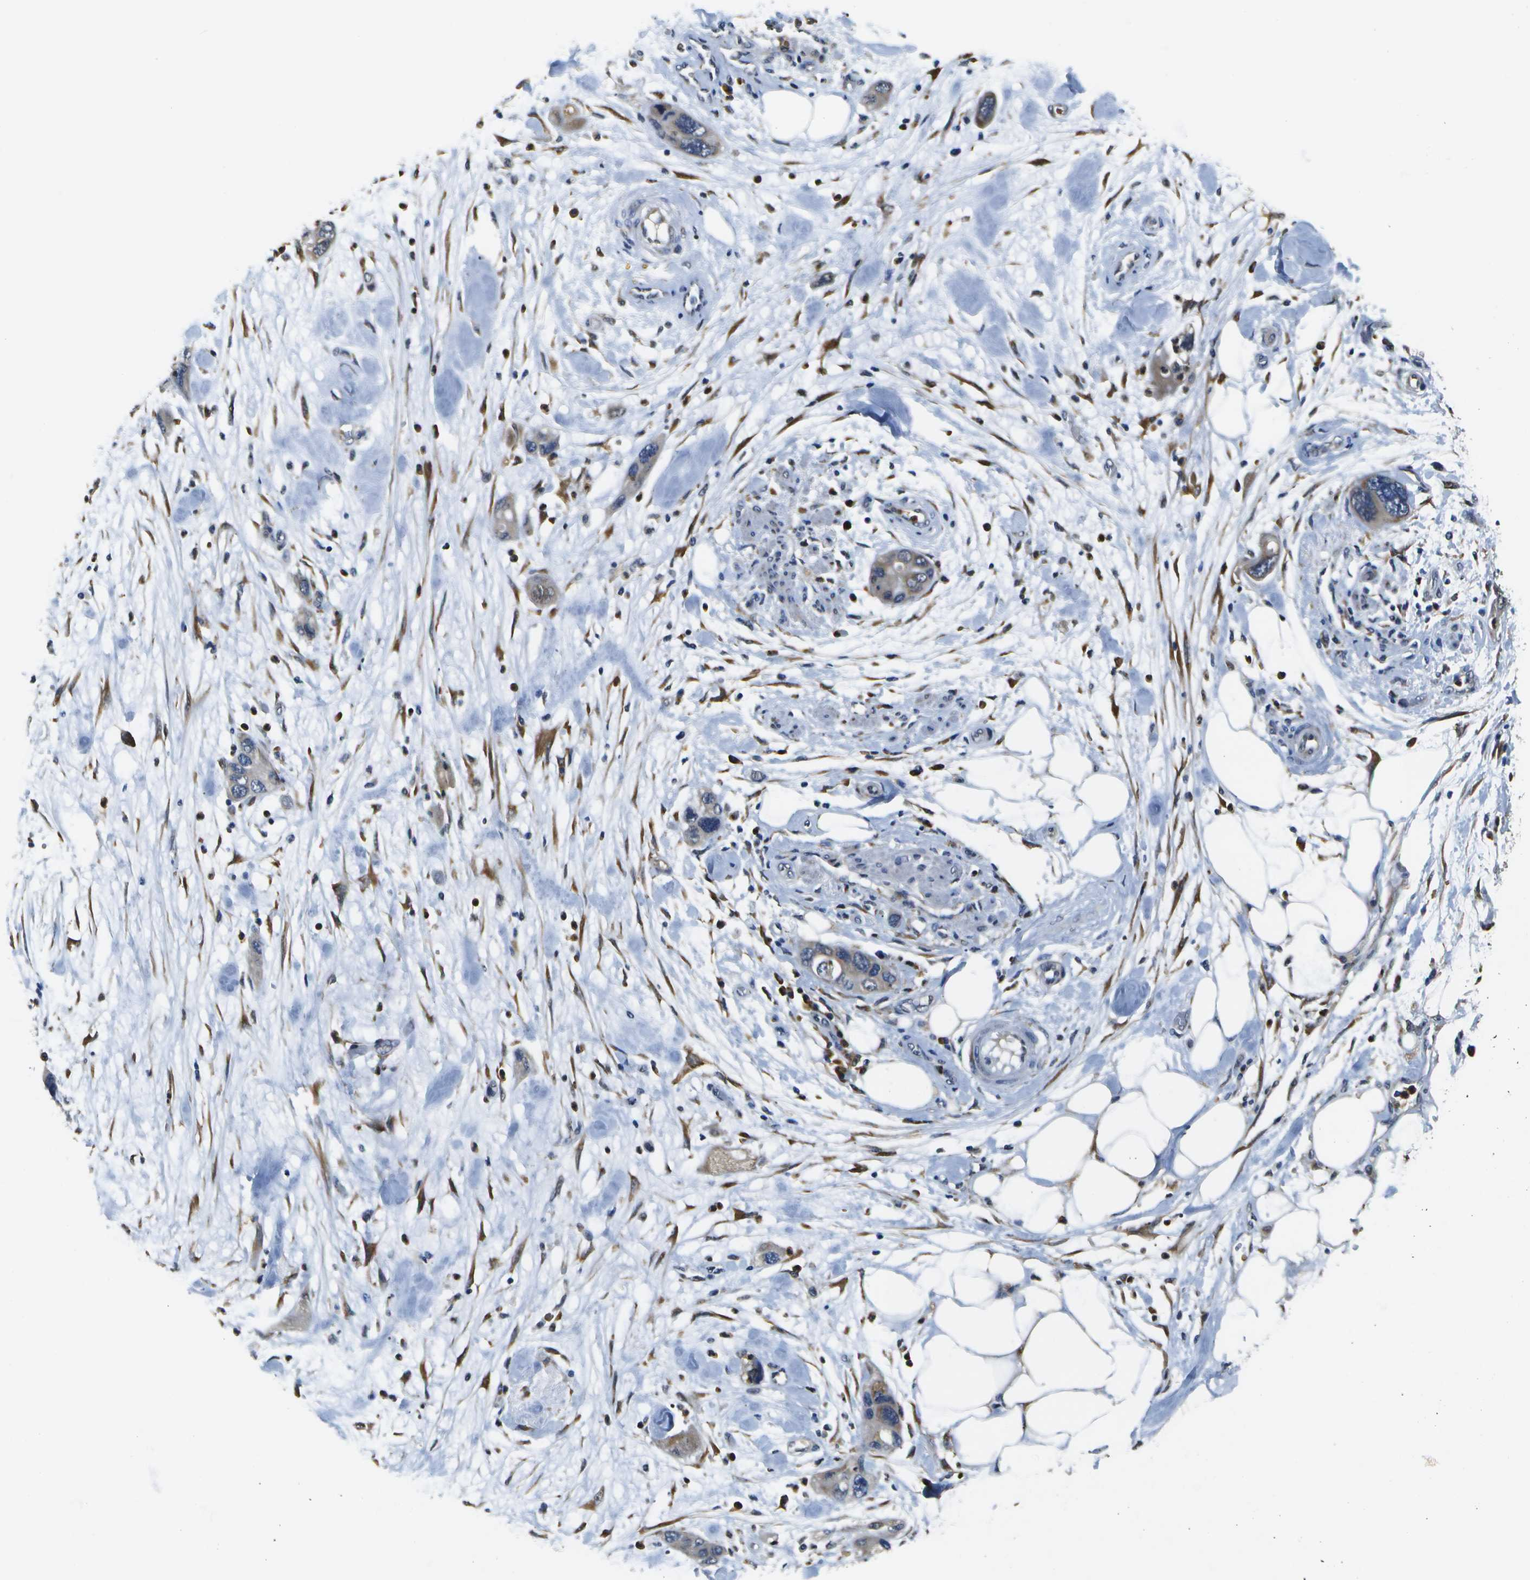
{"staining": {"intensity": "weak", "quantity": "<25%", "location": "cytoplasmic/membranous"}, "tissue": "pancreatic cancer", "cell_type": "Tumor cells", "image_type": "cancer", "snomed": [{"axis": "morphology", "description": "Normal tissue, NOS"}, {"axis": "morphology", "description": "Adenocarcinoma, NOS"}, {"axis": "topography", "description": "Pancreas"}], "caption": "Protein analysis of pancreatic adenocarcinoma displays no significant positivity in tumor cells.", "gene": "DSE", "patient": {"sex": "female", "age": 71}}